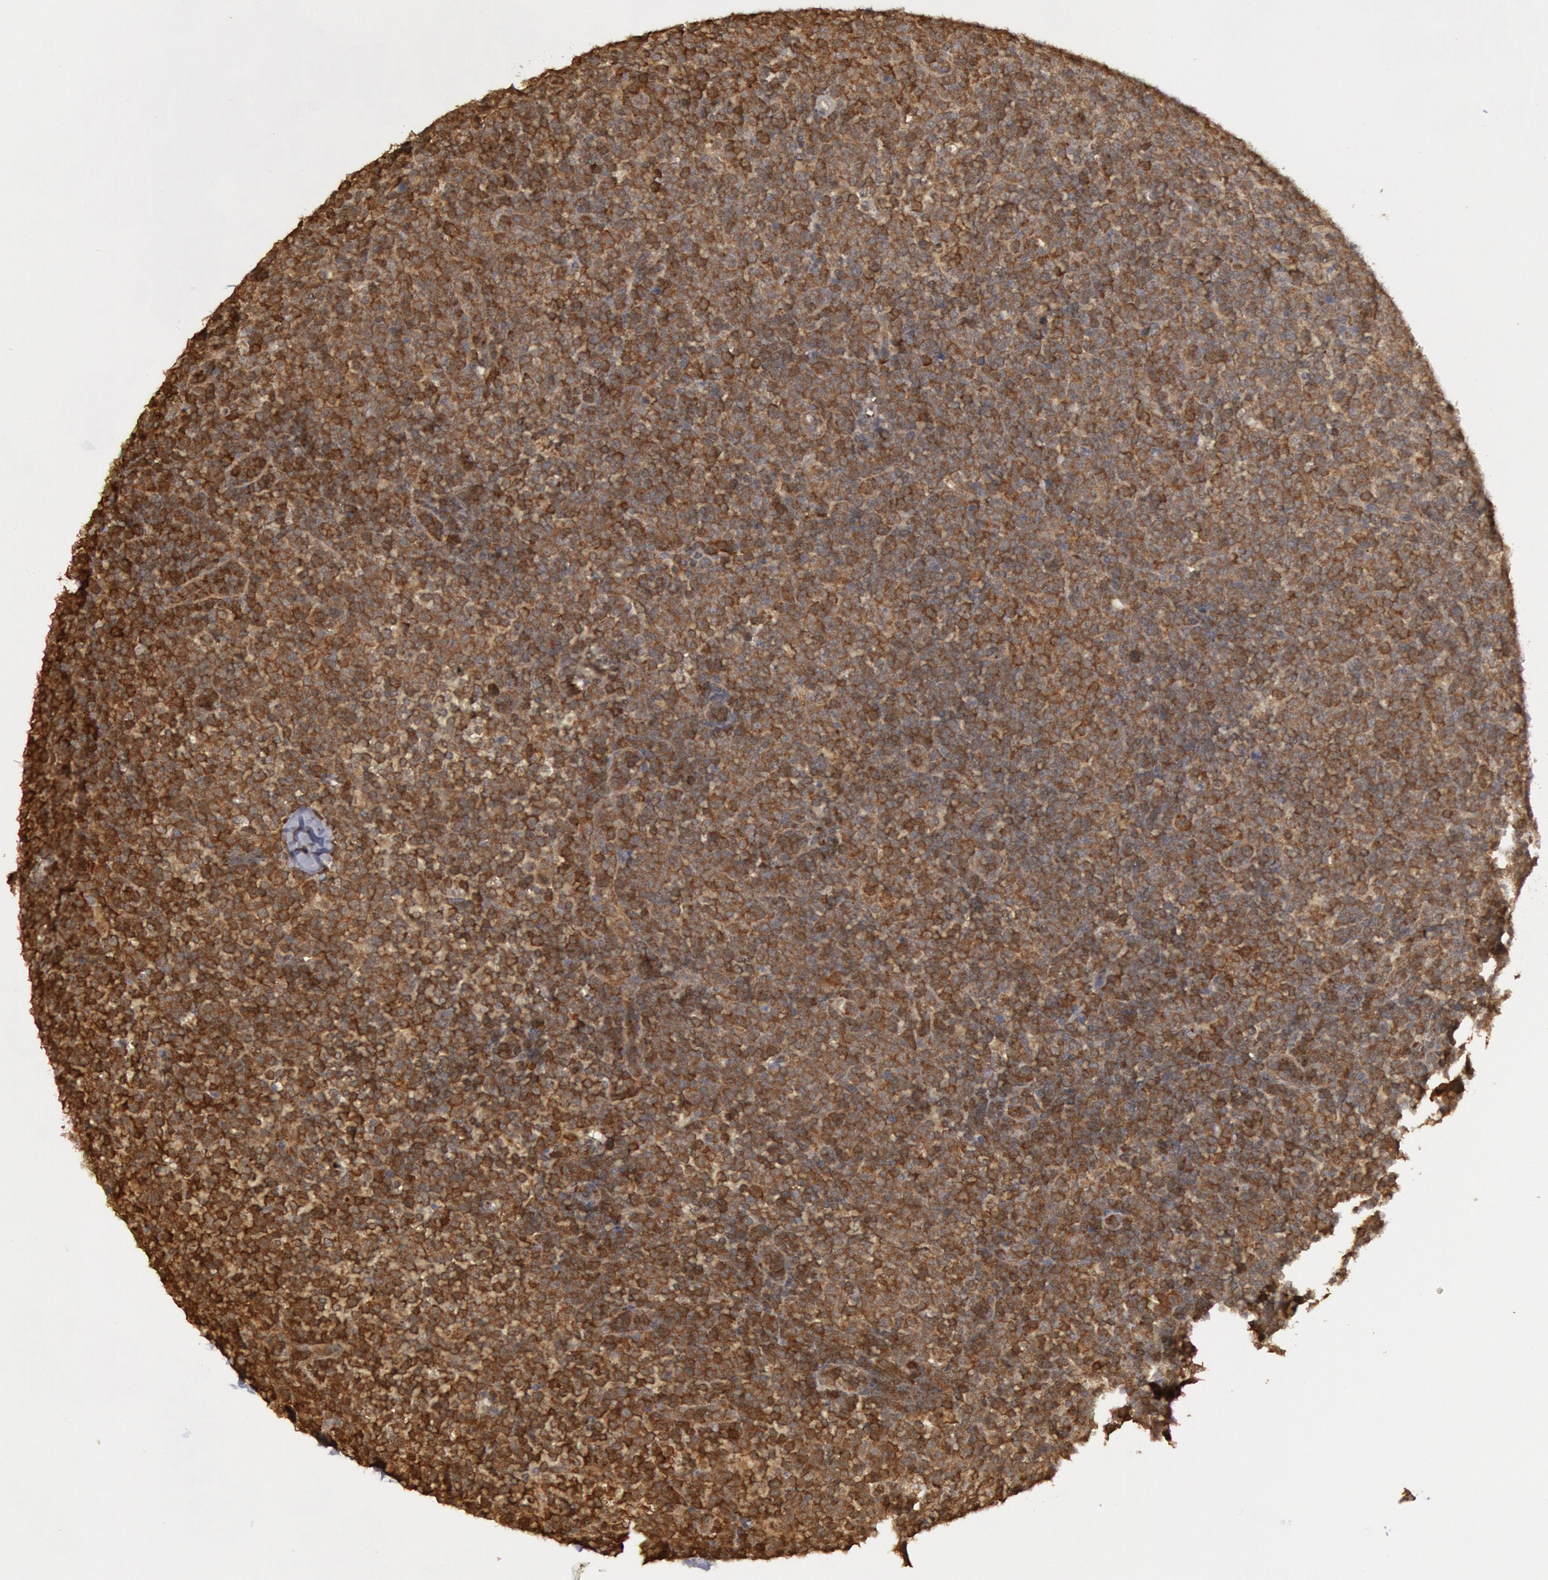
{"staining": {"intensity": "moderate", "quantity": ">75%", "location": "cytoplasmic/membranous"}, "tissue": "lymphoma", "cell_type": "Tumor cells", "image_type": "cancer", "snomed": [{"axis": "morphology", "description": "Malignant lymphoma, non-Hodgkin's type, Low grade"}, {"axis": "topography", "description": "Lymph node"}], "caption": "The immunohistochemical stain highlights moderate cytoplasmic/membranous expression in tumor cells of malignant lymphoma, non-Hodgkin's type (low-grade) tissue.", "gene": "USP14", "patient": {"sex": "male", "age": 50}}